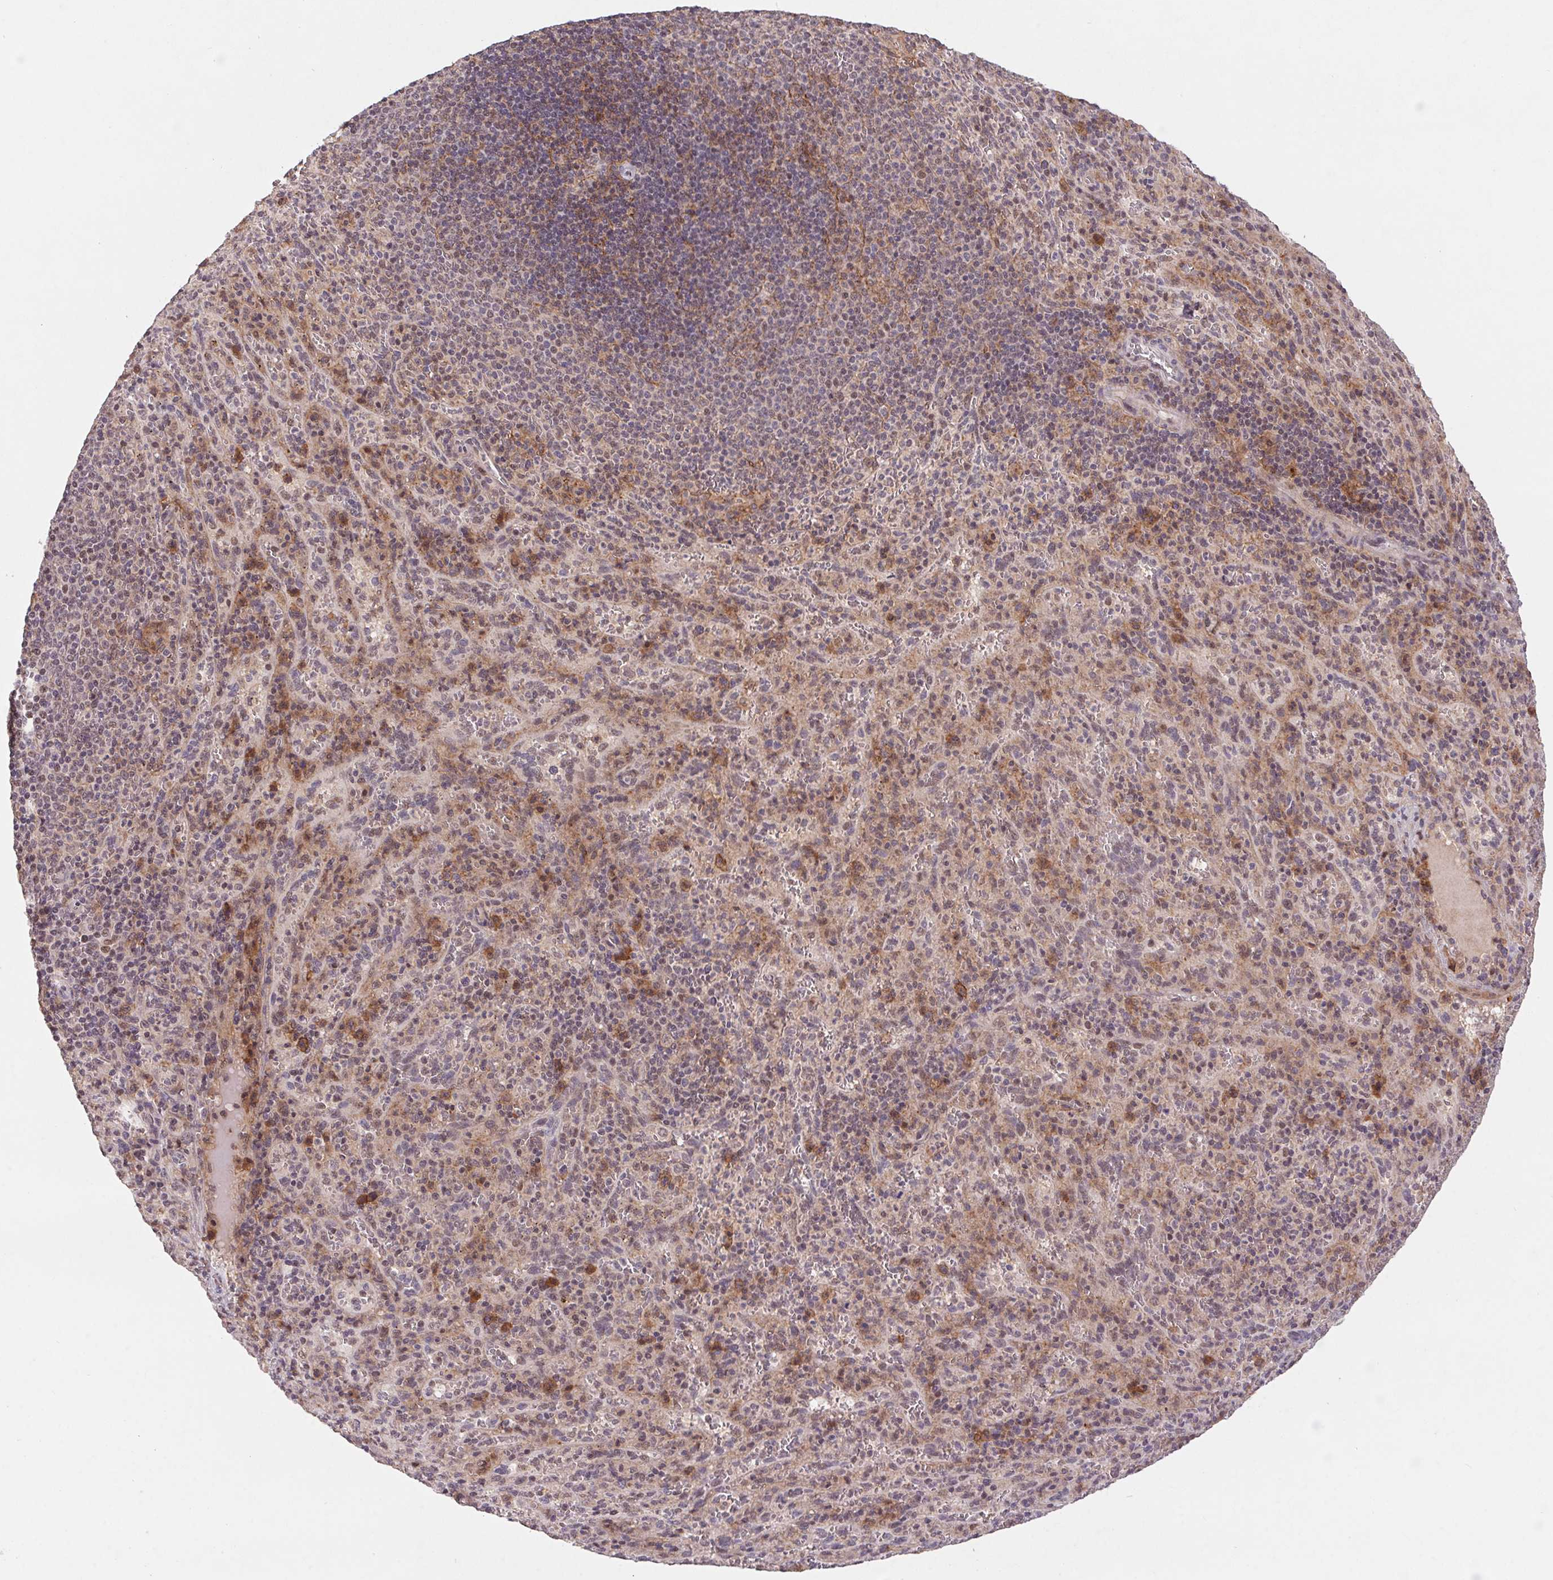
{"staining": {"intensity": "negative", "quantity": "none", "location": "none"}, "tissue": "spleen", "cell_type": "Cells in red pulp", "image_type": "normal", "snomed": [{"axis": "morphology", "description": "Normal tissue, NOS"}, {"axis": "topography", "description": "Spleen"}], "caption": "This is an immunohistochemistry photomicrograph of normal human spleen. There is no positivity in cells in red pulp.", "gene": "SLC52A2", "patient": {"sex": "male", "age": 57}}